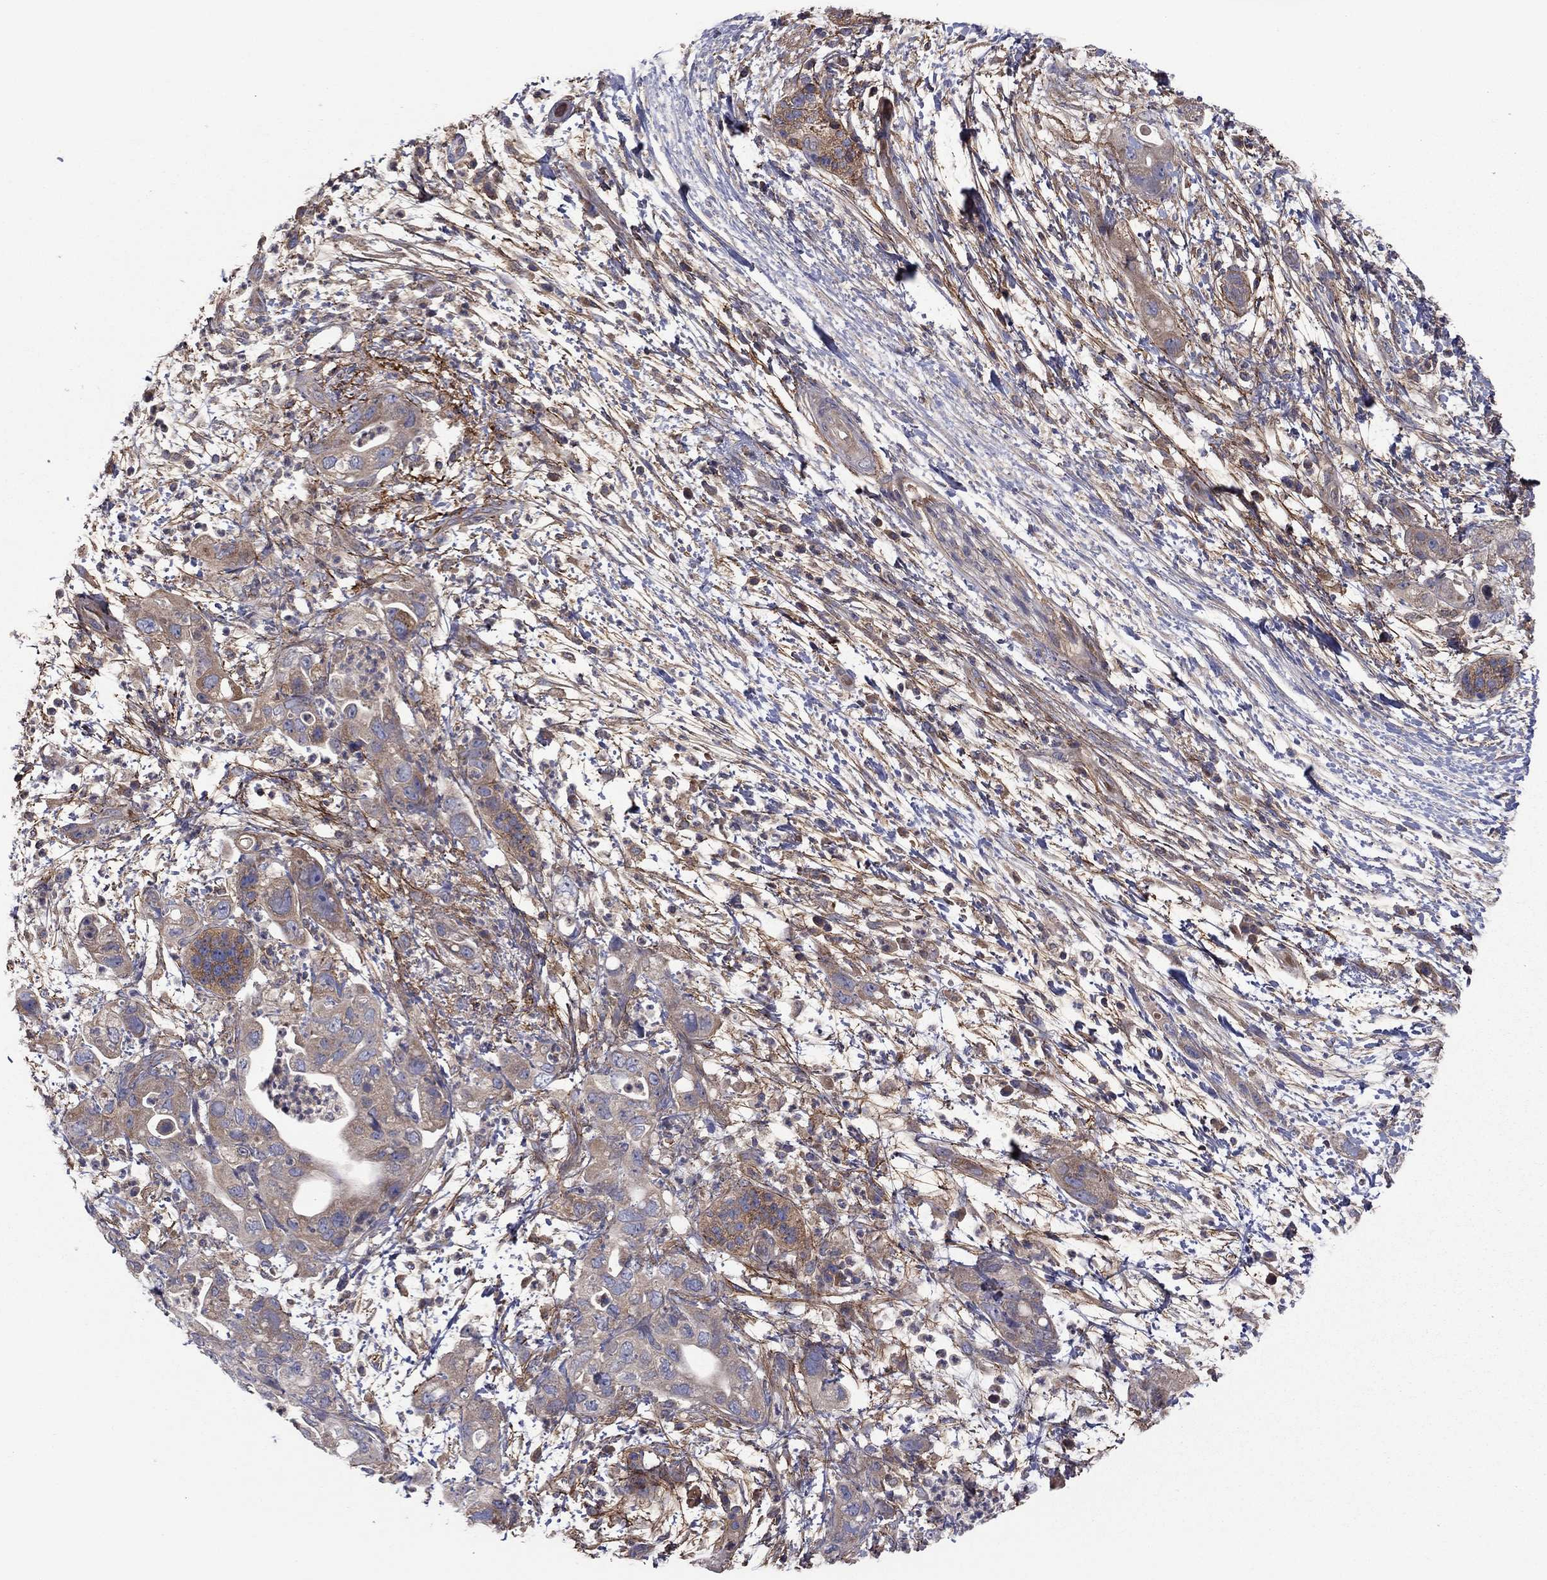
{"staining": {"intensity": "moderate", "quantity": "<25%", "location": "cytoplasmic/membranous"}, "tissue": "pancreatic cancer", "cell_type": "Tumor cells", "image_type": "cancer", "snomed": [{"axis": "morphology", "description": "Adenocarcinoma, NOS"}, {"axis": "topography", "description": "Pancreas"}], "caption": "IHC (DAB) staining of adenocarcinoma (pancreatic) reveals moderate cytoplasmic/membranous protein staining in approximately <25% of tumor cells.", "gene": "RNF123", "patient": {"sex": "female", "age": 72}}